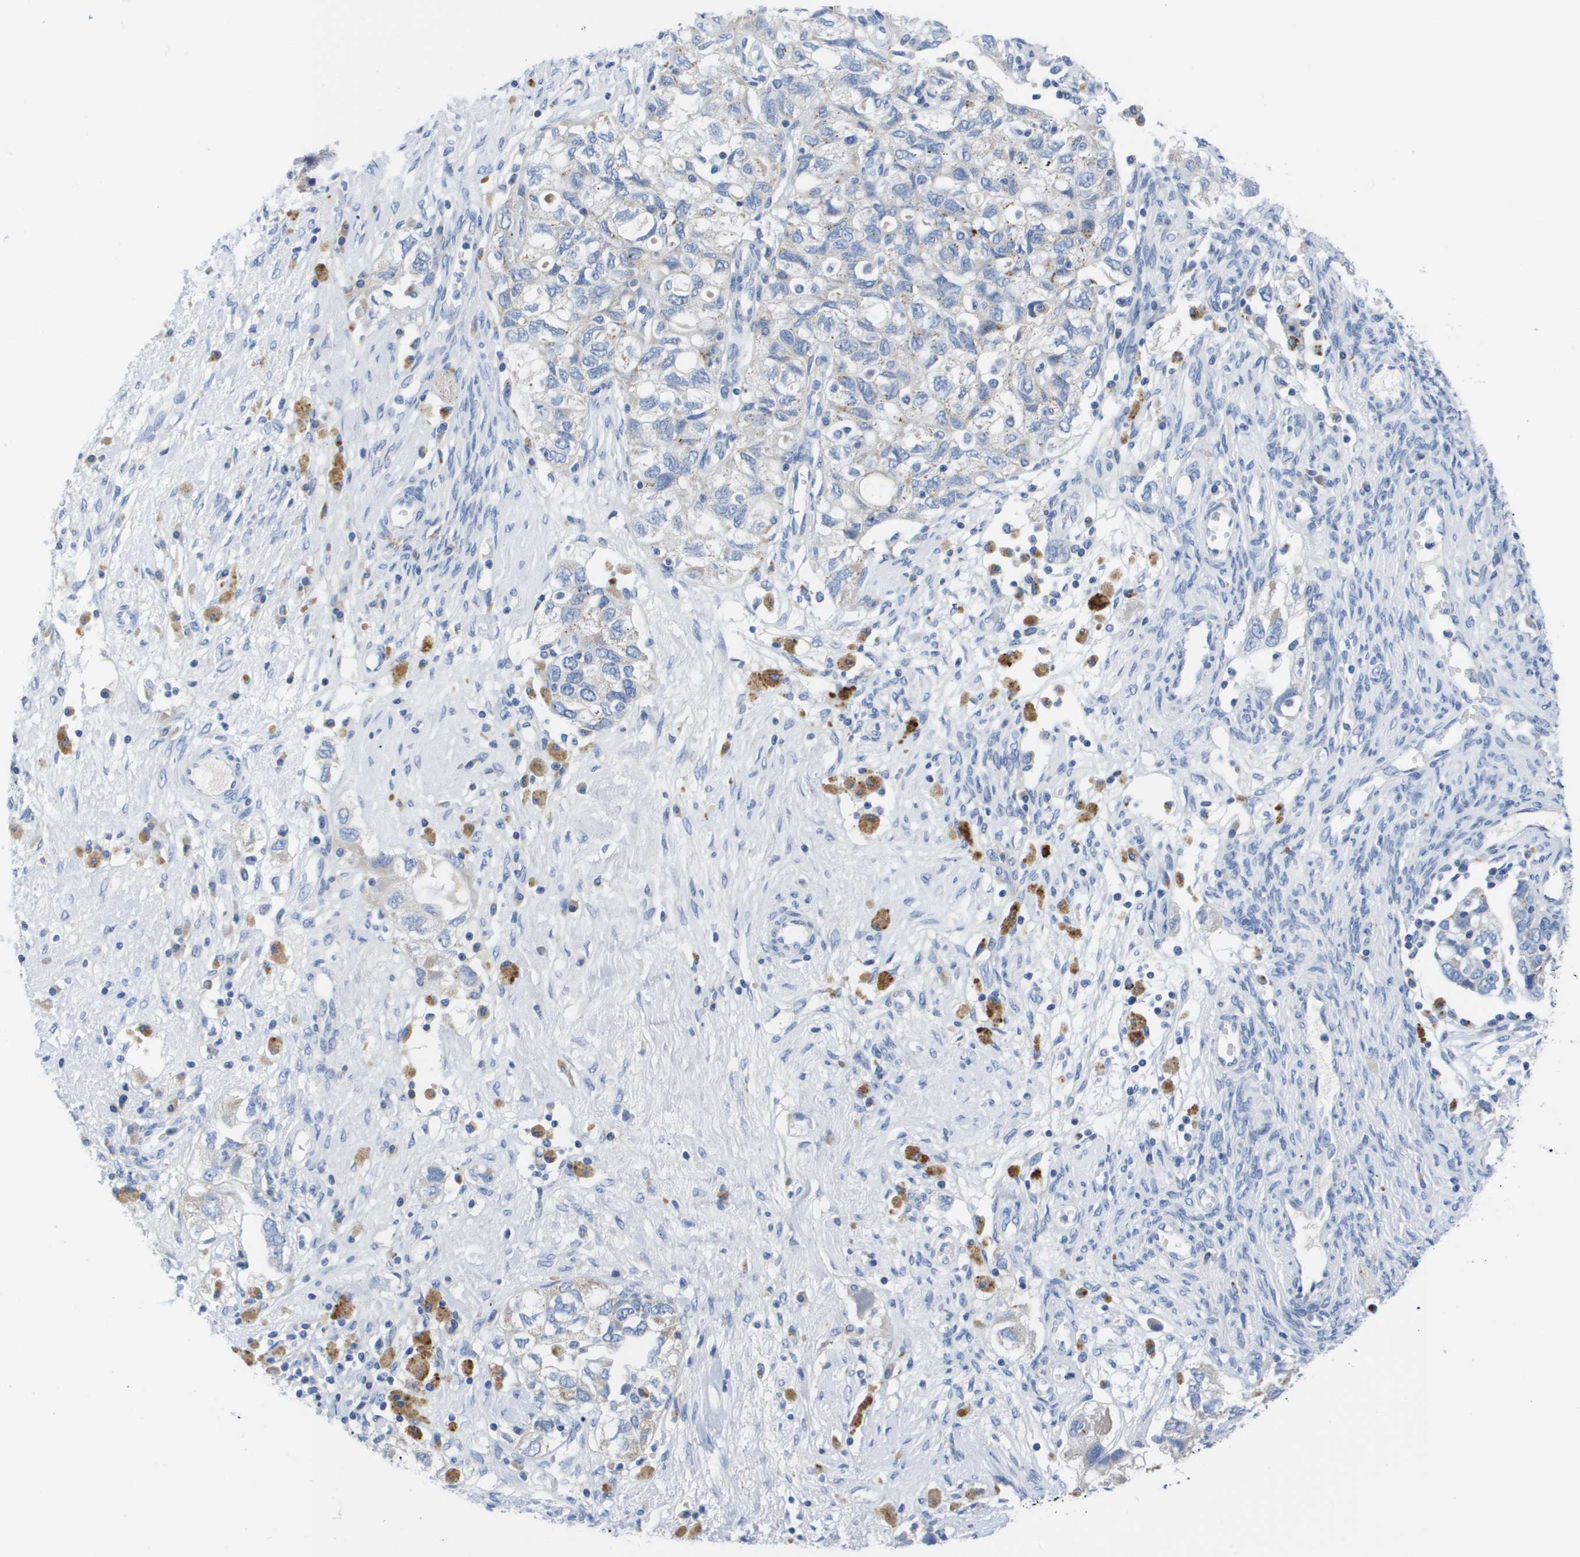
{"staining": {"intensity": "negative", "quantity": "none", "location": "none"}, "tissue": "ovarian cancer", "cell_type": "Tumor cells", "image_type": "cancer", "snomed": [{"axis": "morphology", "description": "Carcinoma, NOS"}, {"axis": "morphology", "description": "Cystadenocarcinoma, serous, NOS"}, {"axis": "topography", "description": "Ovary"}], "caption": "Immunohistochemistry (IHC) photomicrograph of human ovarian cancer (serous cystadenocarcinoma) stained for a protein (brown), which displays no positivity in tumor cells.", "gene": "MS4A1", "patient": {"sex": "female", "age": 69}}